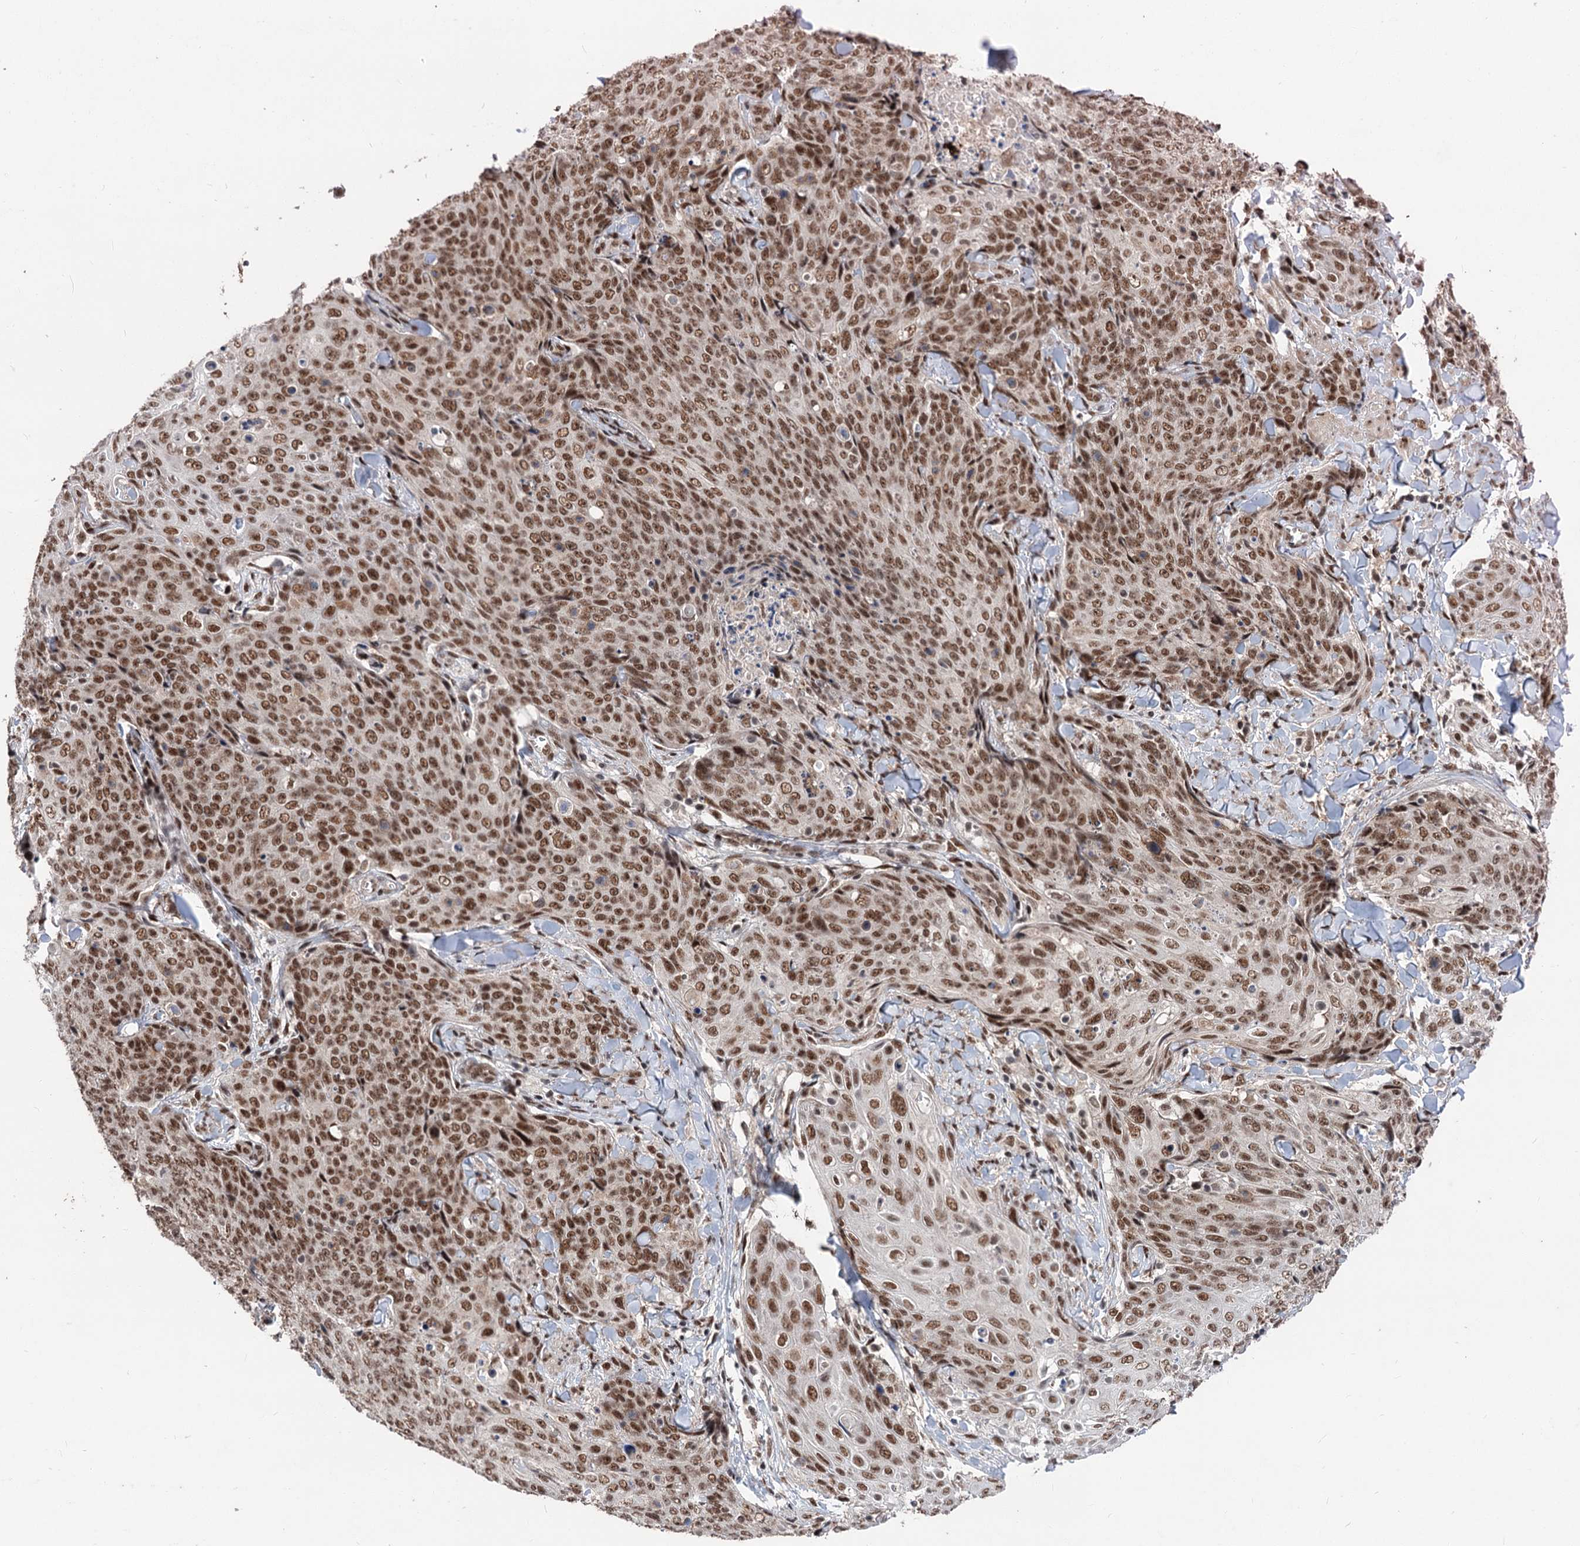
{"staining": {"intensity": "moderate", "quantity": ">75%", "location": "nuclear"}, "tissue": "skin cancer", "cell_type": "Tumor cells", "image_type": "cancer", "snomed": [{"axis": "morphology", "description": "Squamous cell carcinoma, NOS"}, {"axis": "topography", "description": "Skin"}, {"axis": "topography", "description": "Vulva"}], "caption": "Immunohistochemistry (IHC) image of human skin squamous cell carcinoma stained for a protein (brown), which demonstrates medium levels of moderate nuclear positivity in about >75% of tumor cells.", "gene": "MAML1", "patient": {"sex": "female", "age": 85}}